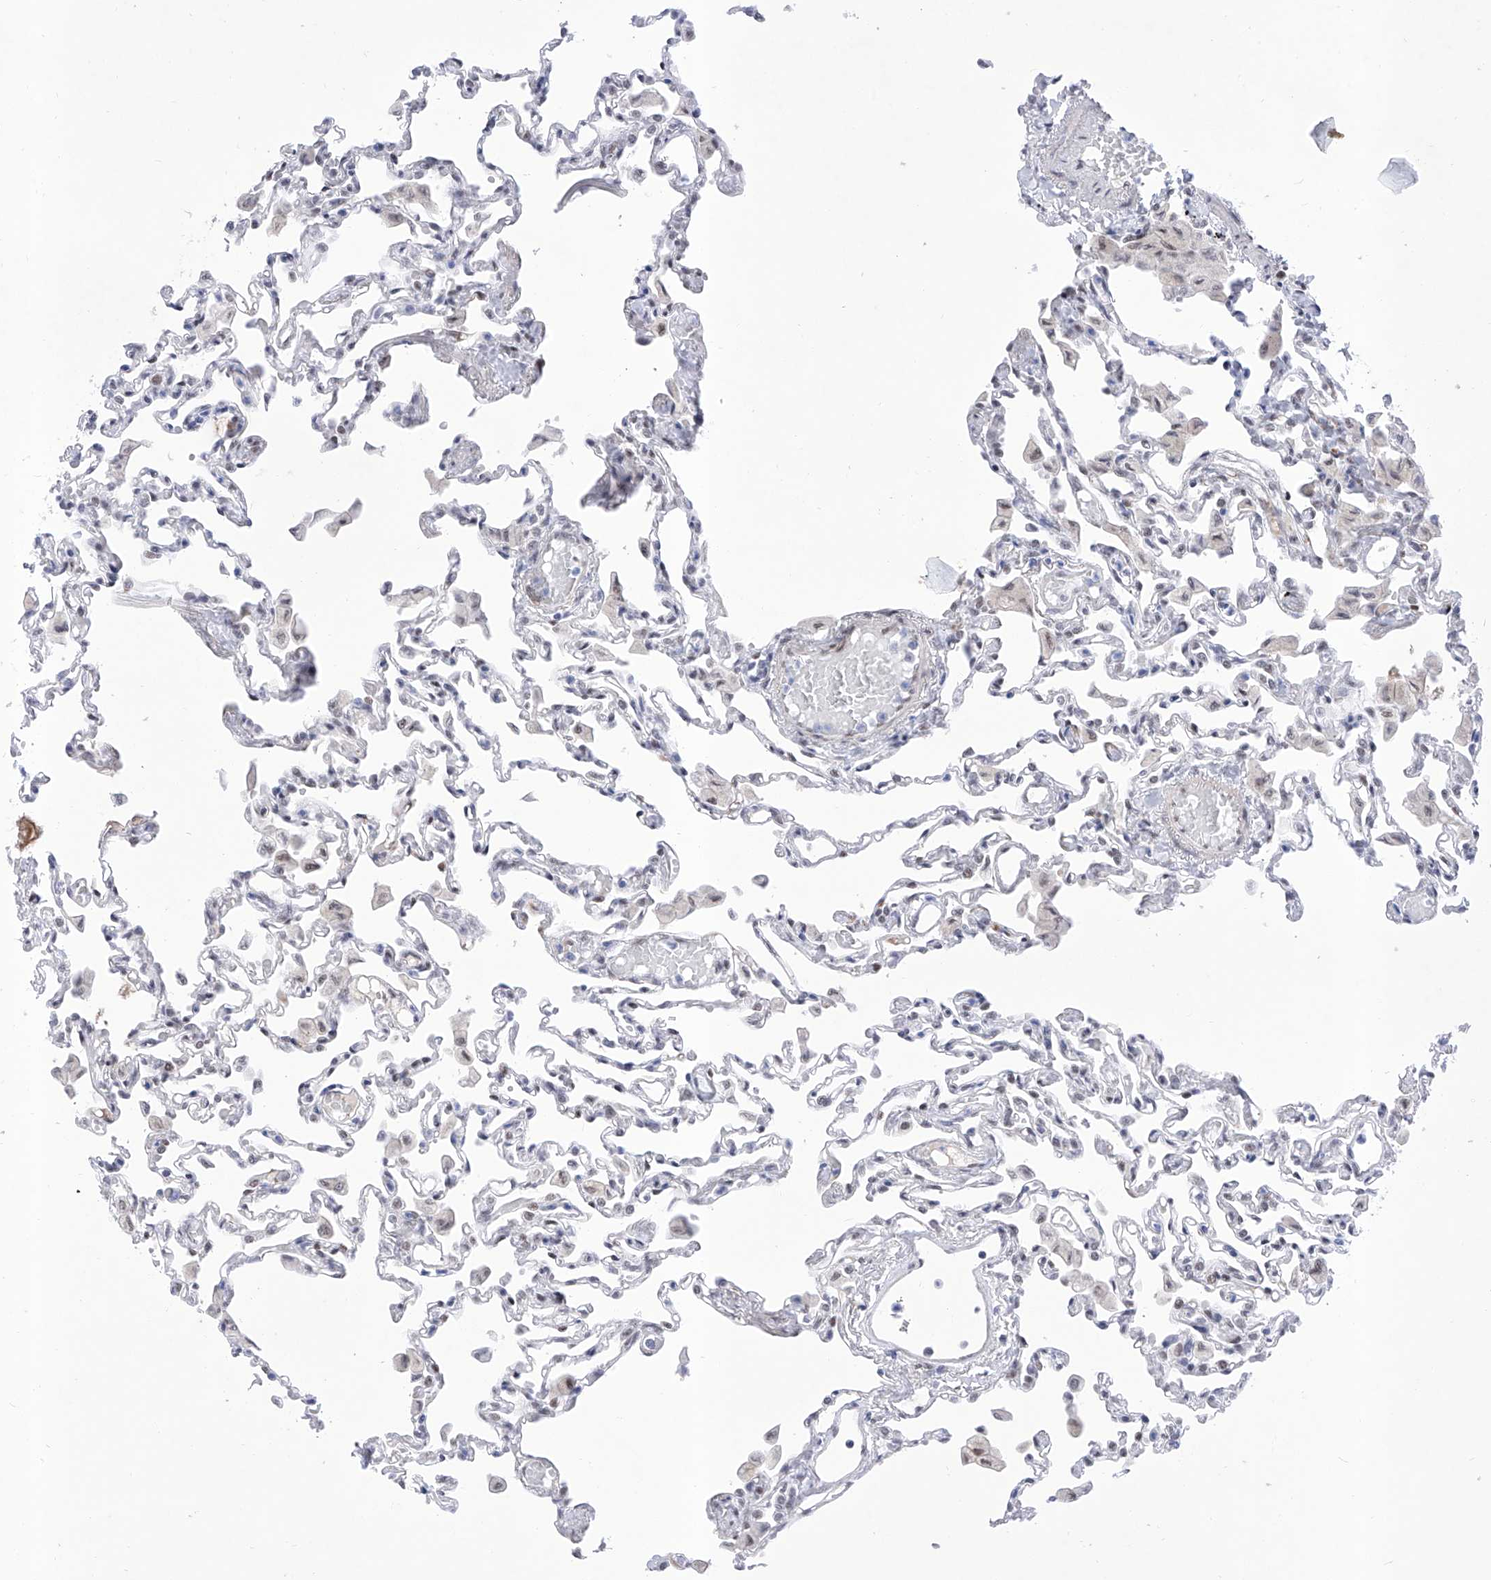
{"staining": {"intensity": "weak", "quantity": "<25%", "location": "nuclear"}, "tissue": "lung", "cell_type": "Alveolar cells", "image_type": "normal", "snomed": [{"axis": "morphology", "description": "Normal tissue, NOS"}, {"axis": "topography", "description": "Bronchus"}, {"axis": "topography", "description": "Lung"}], "caption": "Unremarkable lung was stained to show a protein in brown. There is no significant positivity in alveolar cells. (Brightfield microscopy of DAB (3,3'-diaminobenzidine) immunohistochemistry (IHC) at high magnification).", "gene": "ATN1", "patient": {"sex": "female", "age": 49}}